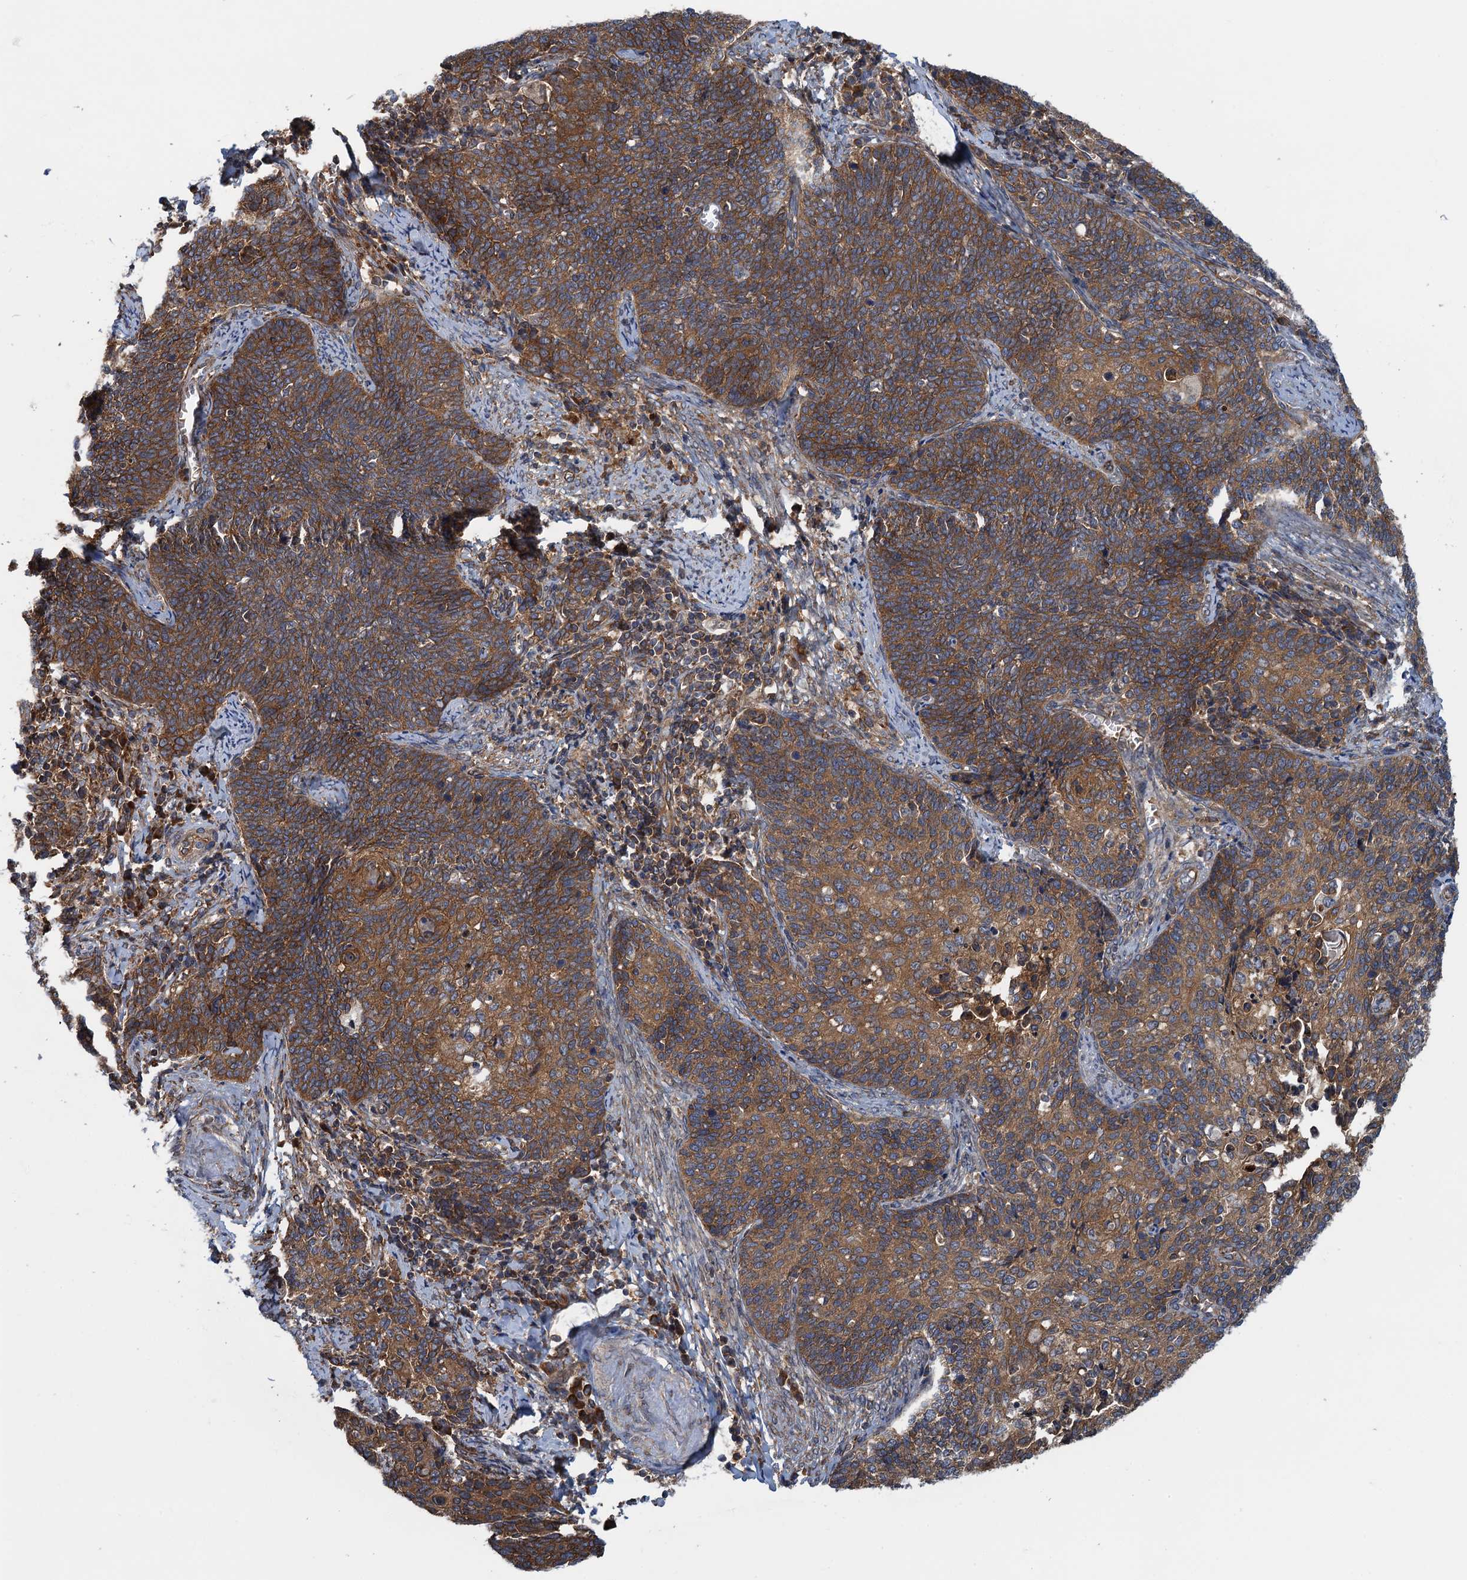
{"staining": {"intensity": "moderate", "quantity": ">75%", "location": "cytoplasmic/membranous"}, "tissue": "cervical cancer", "cell_type": "Tumor cells", "image_type": "cancer", "snomed": [{"axis": "morphology", "description": "Squamous cell carcinoma, NOS"}, {"axis": "topography", "description": "Cervix"}], "caption": "Immunohistochemical staining of cervical squamous cell carcinoma demonstrates medium levels of moderate cytoplasmic/membranous protein expression in approximately >75% of tumor cells.", "gene": "MDM1", "patient": {"sex": "female", "age": 39}}